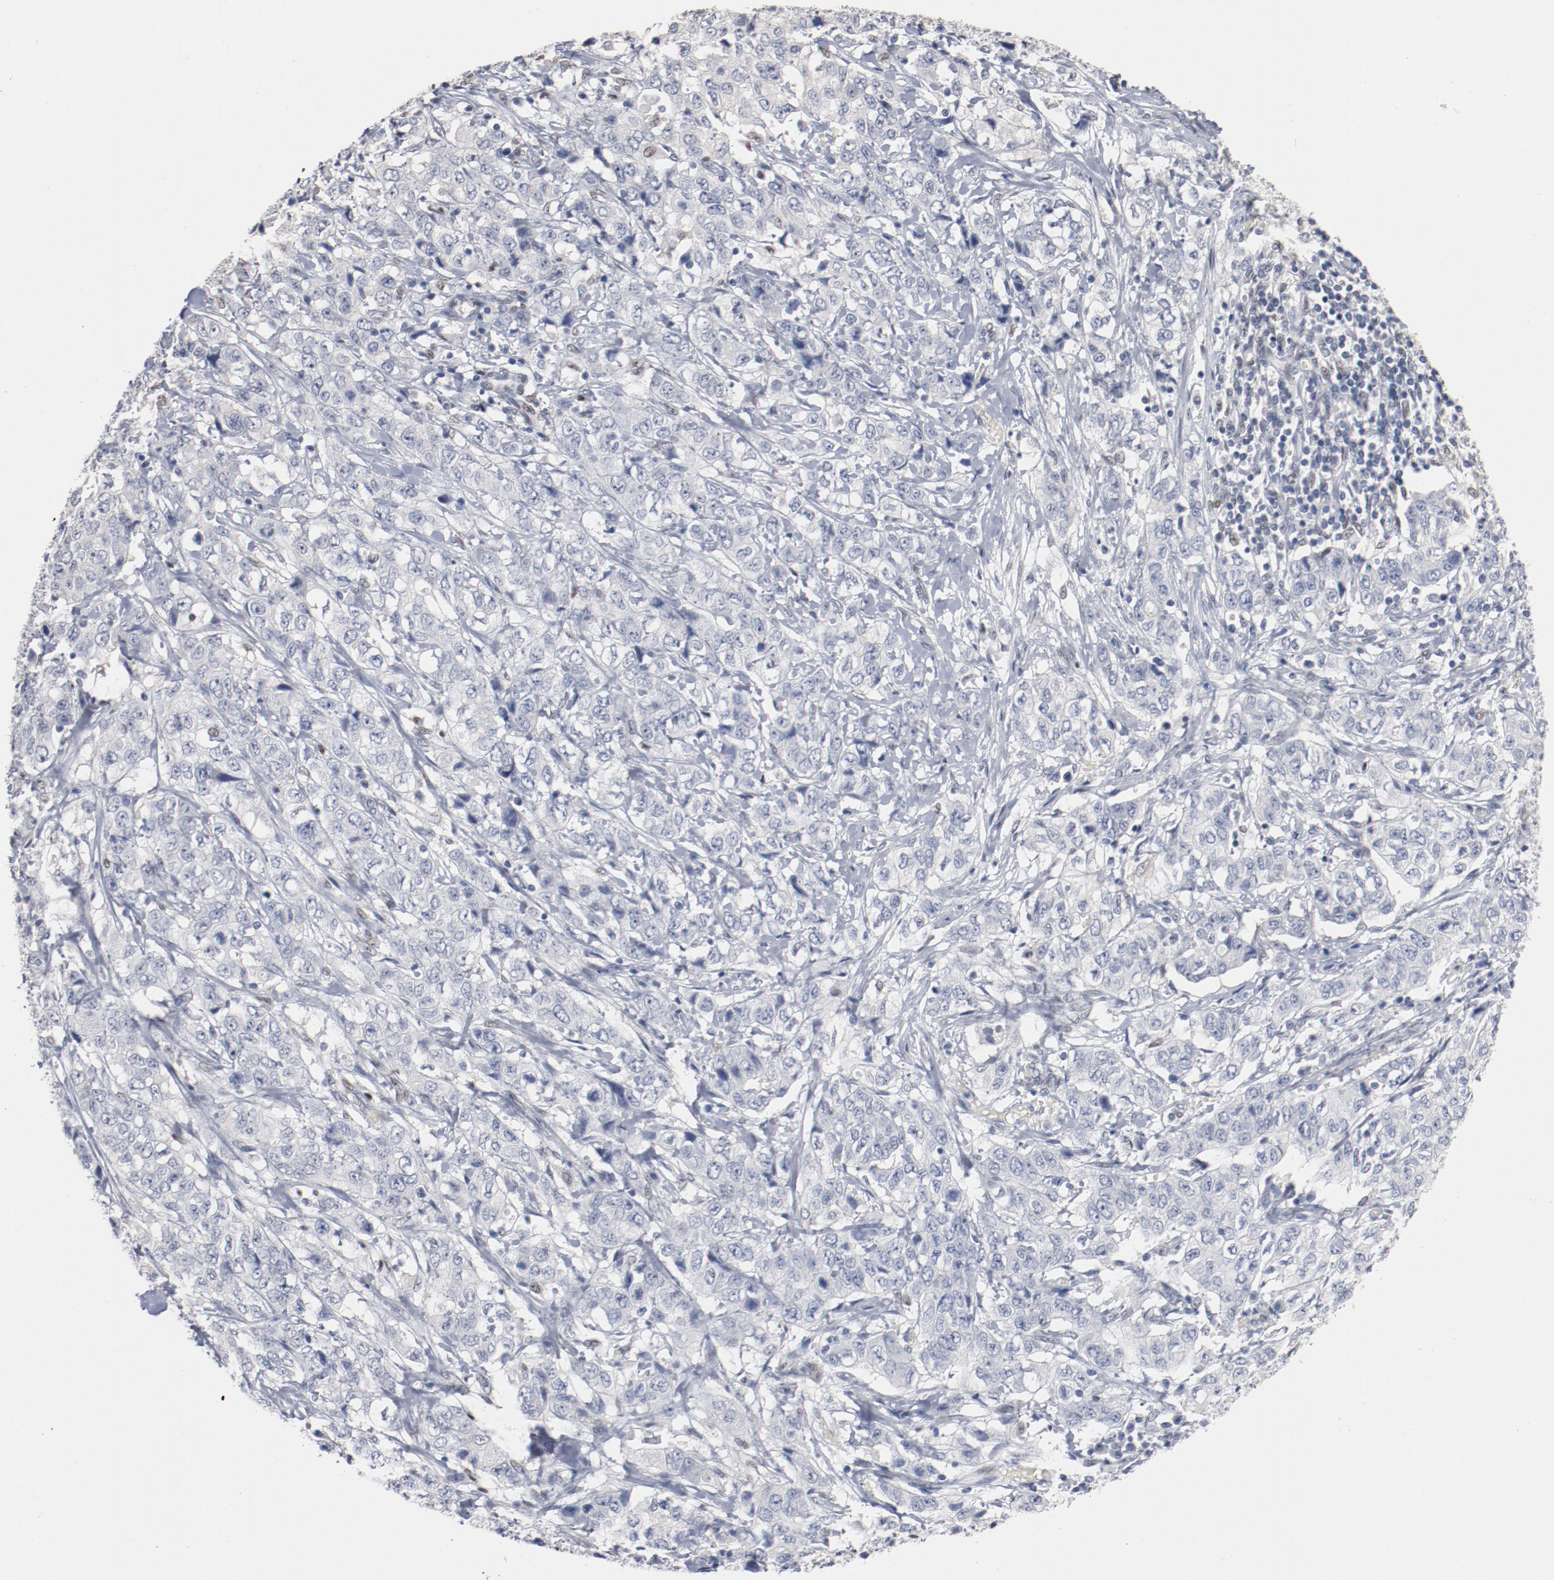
{"staining": {"intensity": "negative", "quantity": "none", "location": "none"}, "tissue": "stomach cancer", "cell_type": "Tumor cells", "image_type": "cancer", "snomed": [{"axis": "morphology", "description": "Adenocarcinoma, NOS"}, {"axis": "topography", "description": "Stomach"}], "caption": "The photomicrograph demonstrates no significant positivity in tumor cells of adenocarcinoma (stomach). (DAB IHC visualized using brightfield microscopy, high magnification).", "gene": "ZEB2", "patient": {"sex": "male", "age": 48}}